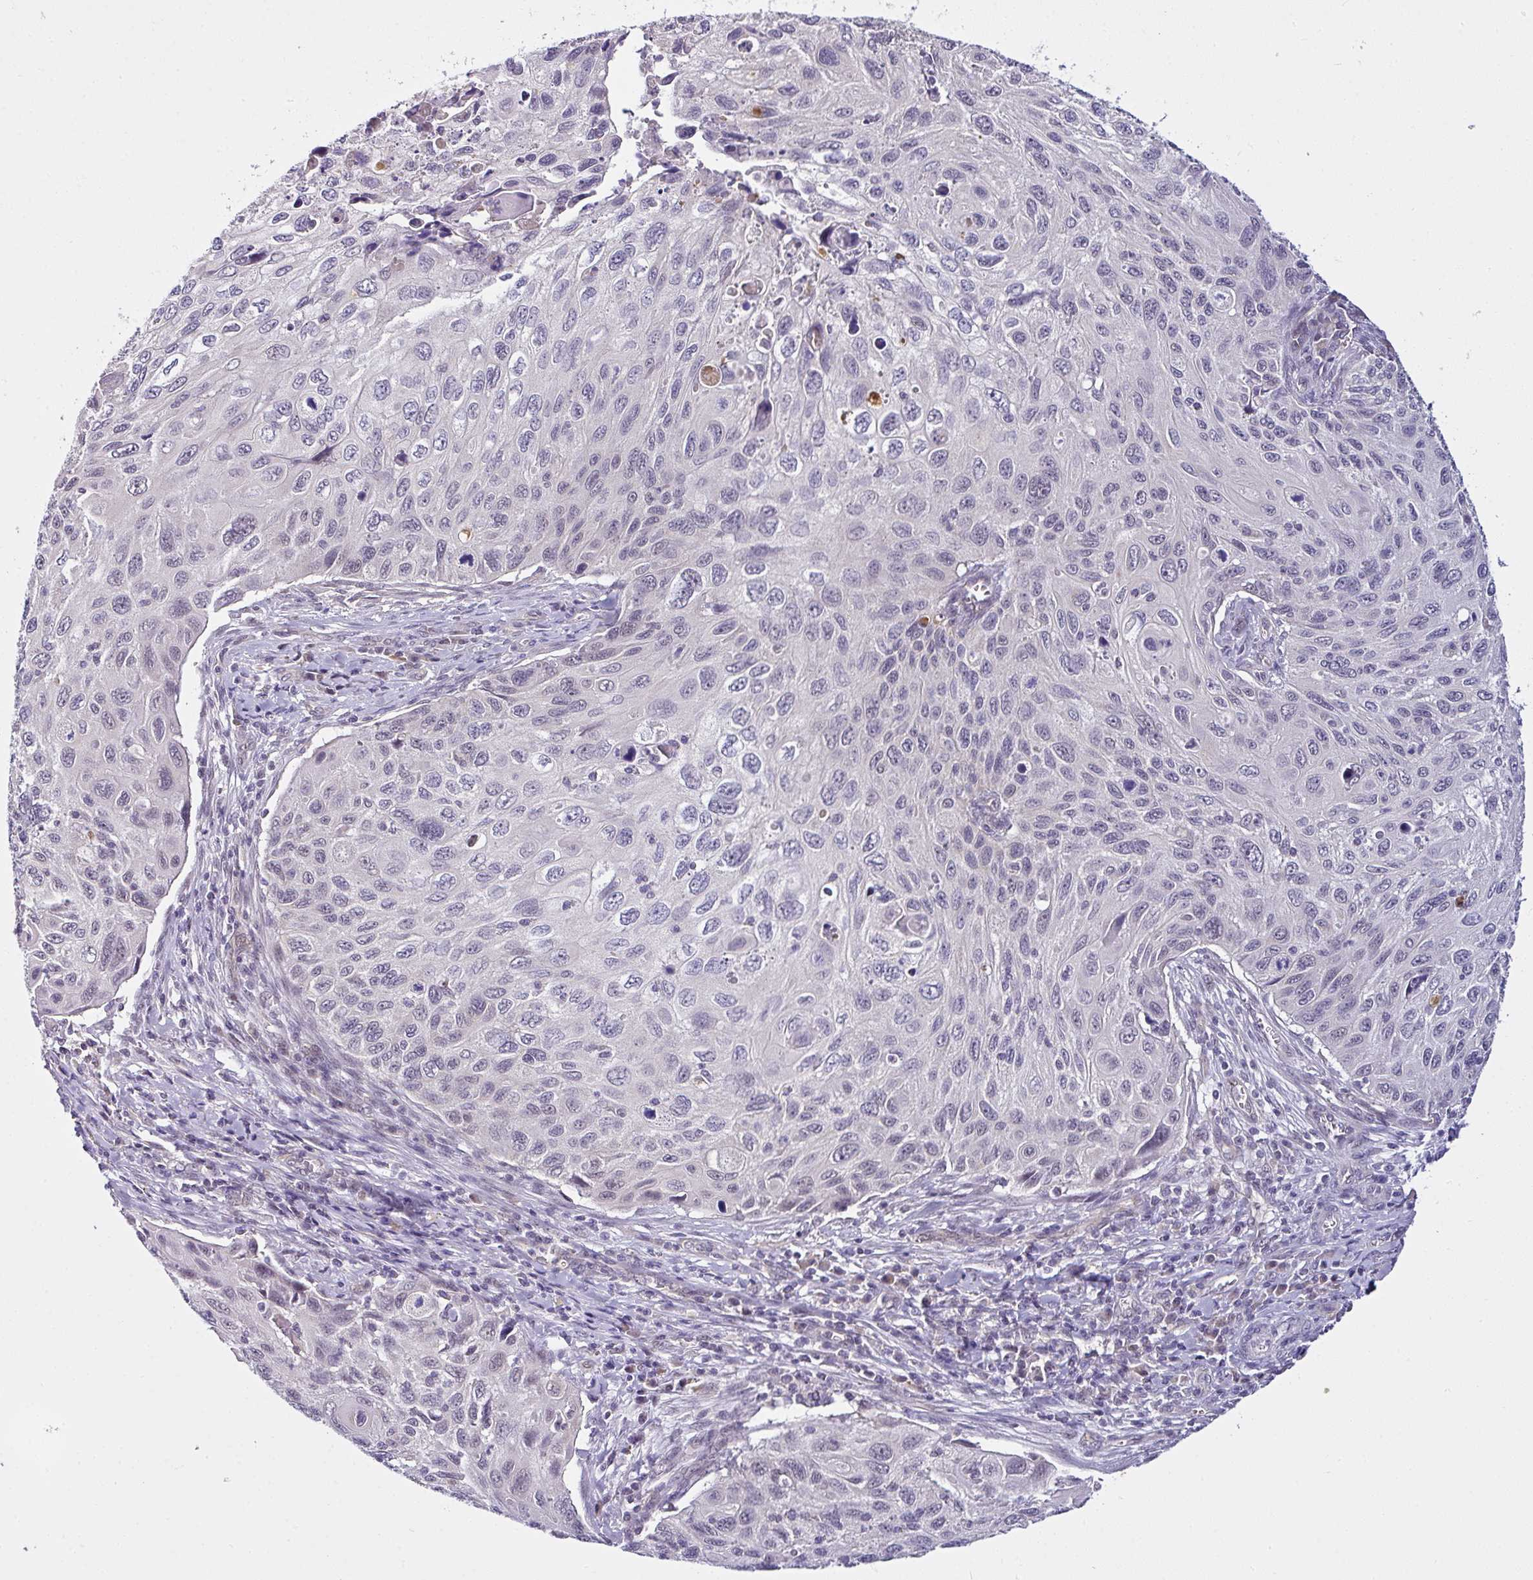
{"staining": {"intensity": "negative", "quantity": "none", "location": "none"}, "tissue": "cervical cancer", "cell_type": "Tumor cells", "image_type": "cancer", "snomed": [{"axis": "morphology", "description": "Squamous cell carcinoma, NOS"}, {"axis": "topography", "description": "Cervix"}], "caption": "A high-resolution photomicrograph shows IHC staining of squamous cell carcinoma (cervical), which reveals no significant positivity in tumor cells.", "gene": "NAPSA", "patient": {"sex": "female", "age": 70}}